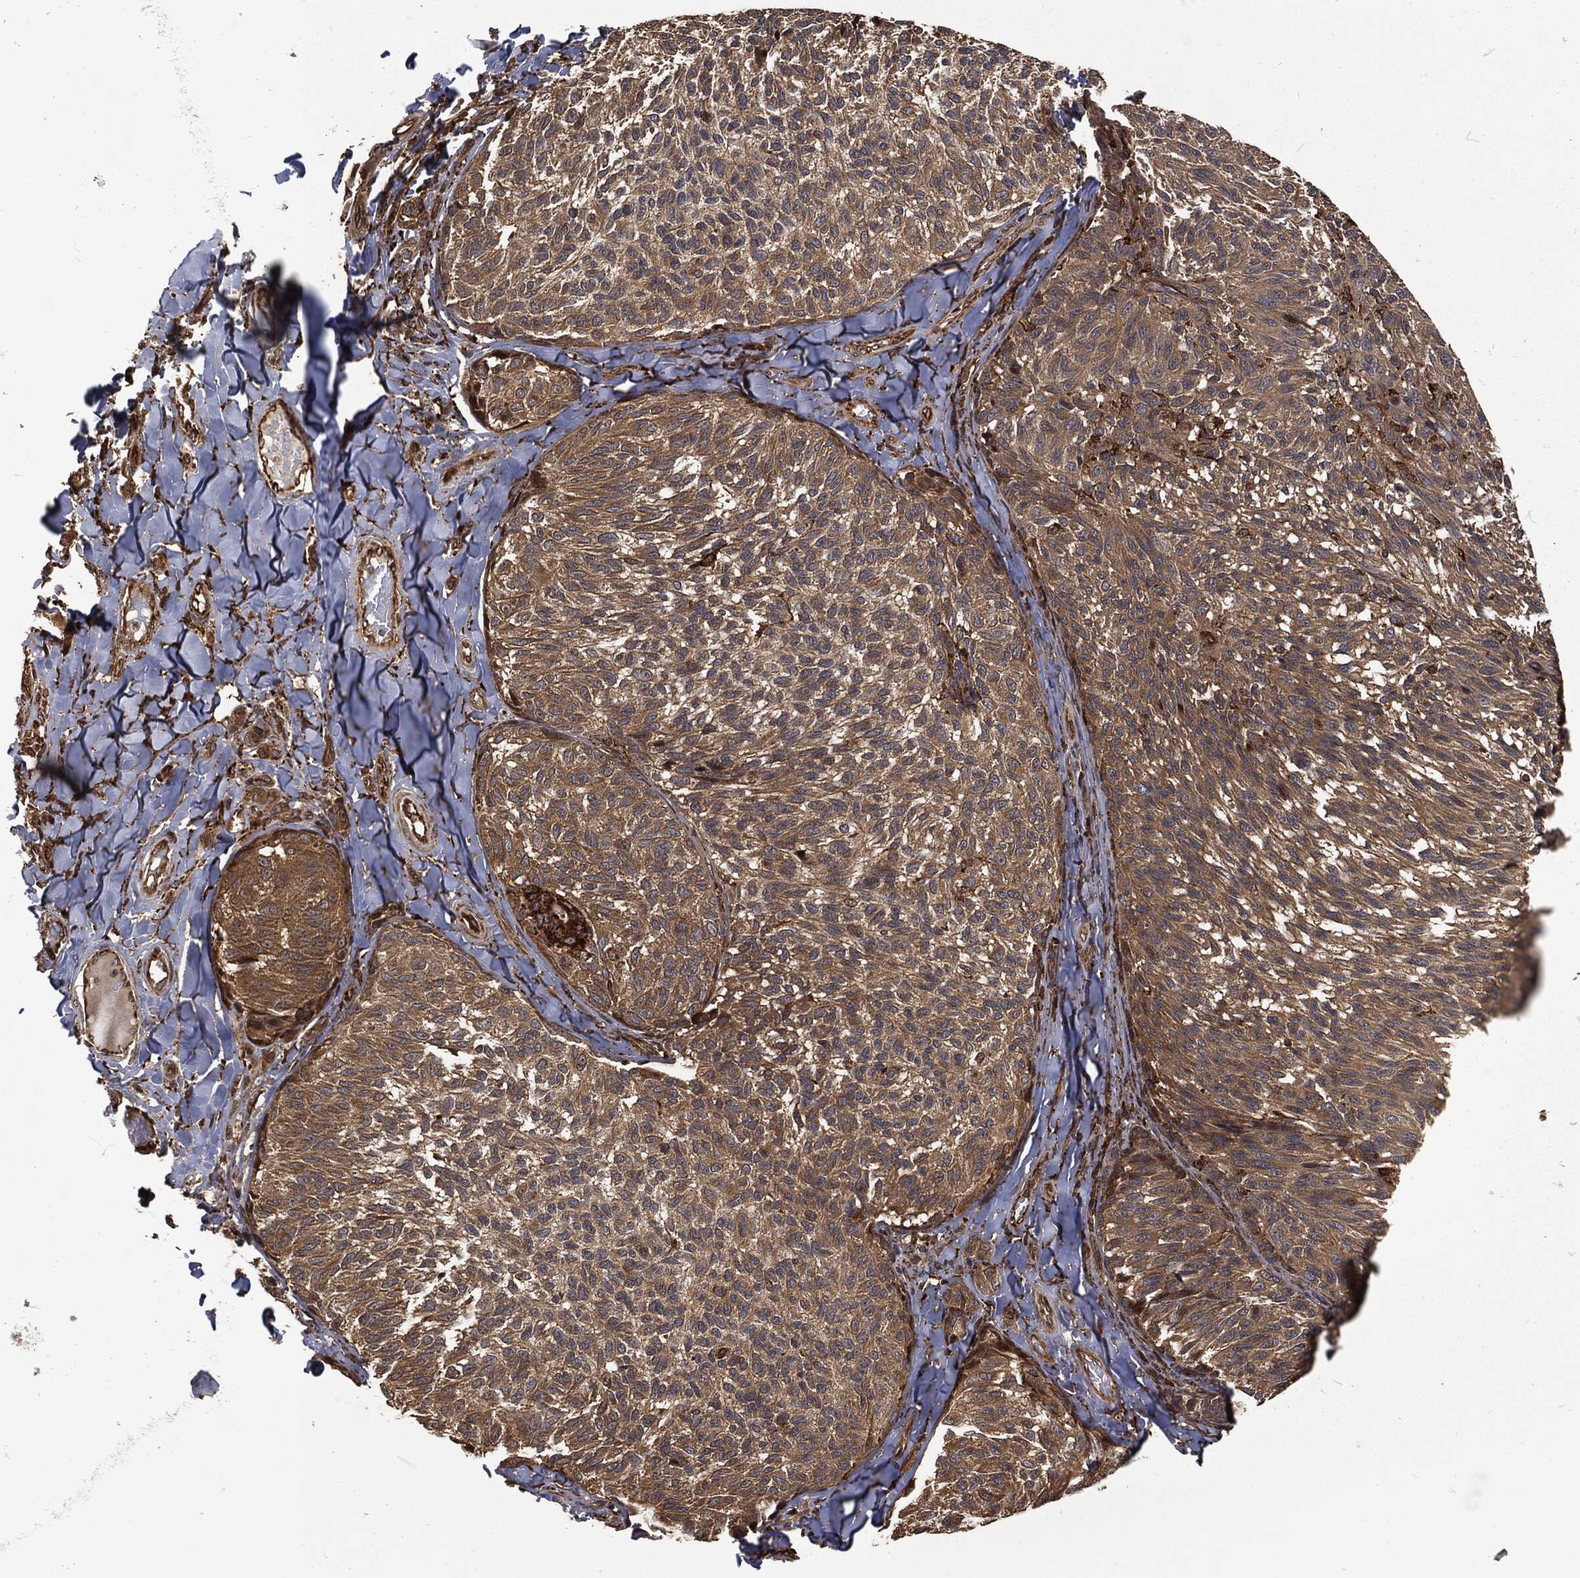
{"staining": {"intensity": "moderate", "quantity": "25%-75%", "location": "cytoplasmic/membranous"}, "tissue": "melanoma", "cell_type": "Tumor cells", "image_type": "cancer", "snomed": [{"axis": "morphology", "description": "Malignant melanoma, NOS"}, {"axis": "topography", "description": "Skin"}], "caption": "Melanoma stained for a protein (brown) exhibits moderate cytoplasmic/membranous positive staining in approximately 25%-75% of tumor cells.", "gene": "RFTN1", "patient": {"sex": "female", "age": 73}}